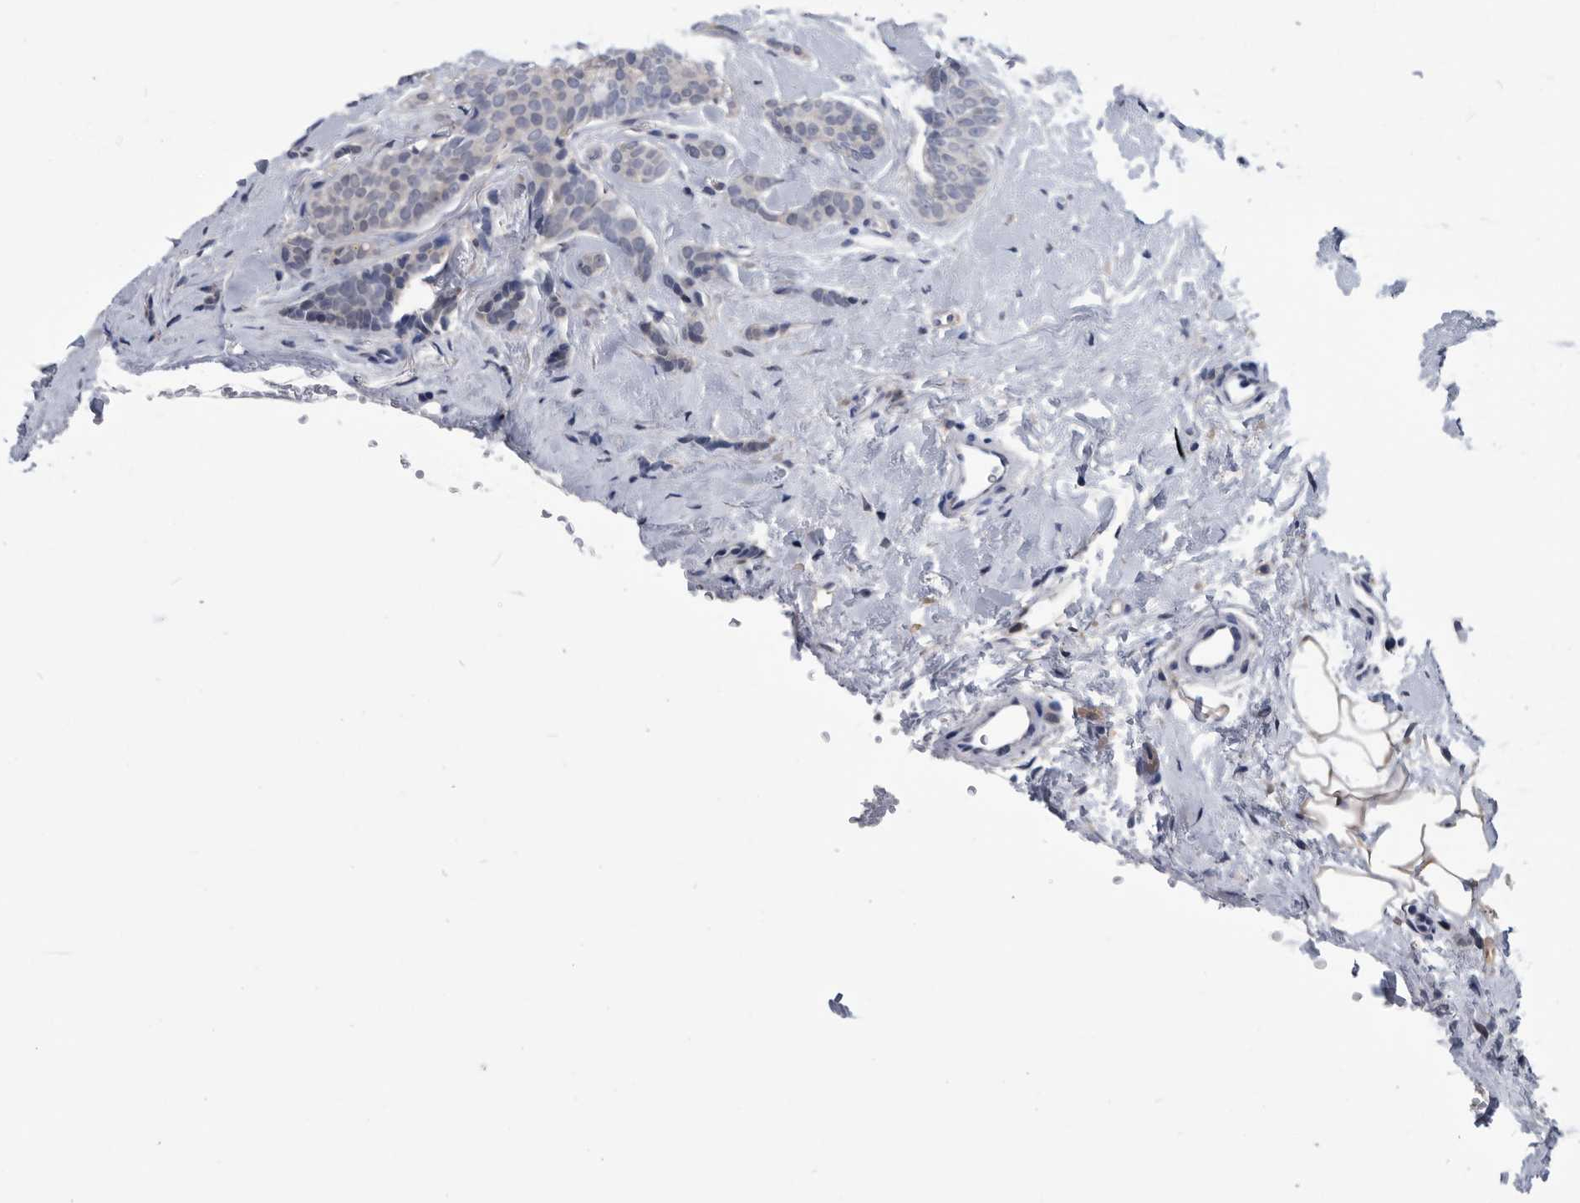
{"staining": {"intensity": "negative", "quantity": "none", "location": "none"}, "tissue": "breast cancer", "cell_type": "Tumor cells", "image_type": "cancer", "snomed": [{"axis": "morphology", "description": "Lobular carcinoma"}, {"axis": "topography", "description": "Skin"}, {"axis": "topography", "description": "Breast"}], "caption": "This is a micrograph of IHC staining of breast lobular carcinoma, which shows no expression in tumor cells.", "gene": "PDXK", "patient": {"sex": "female", "age": 46}}